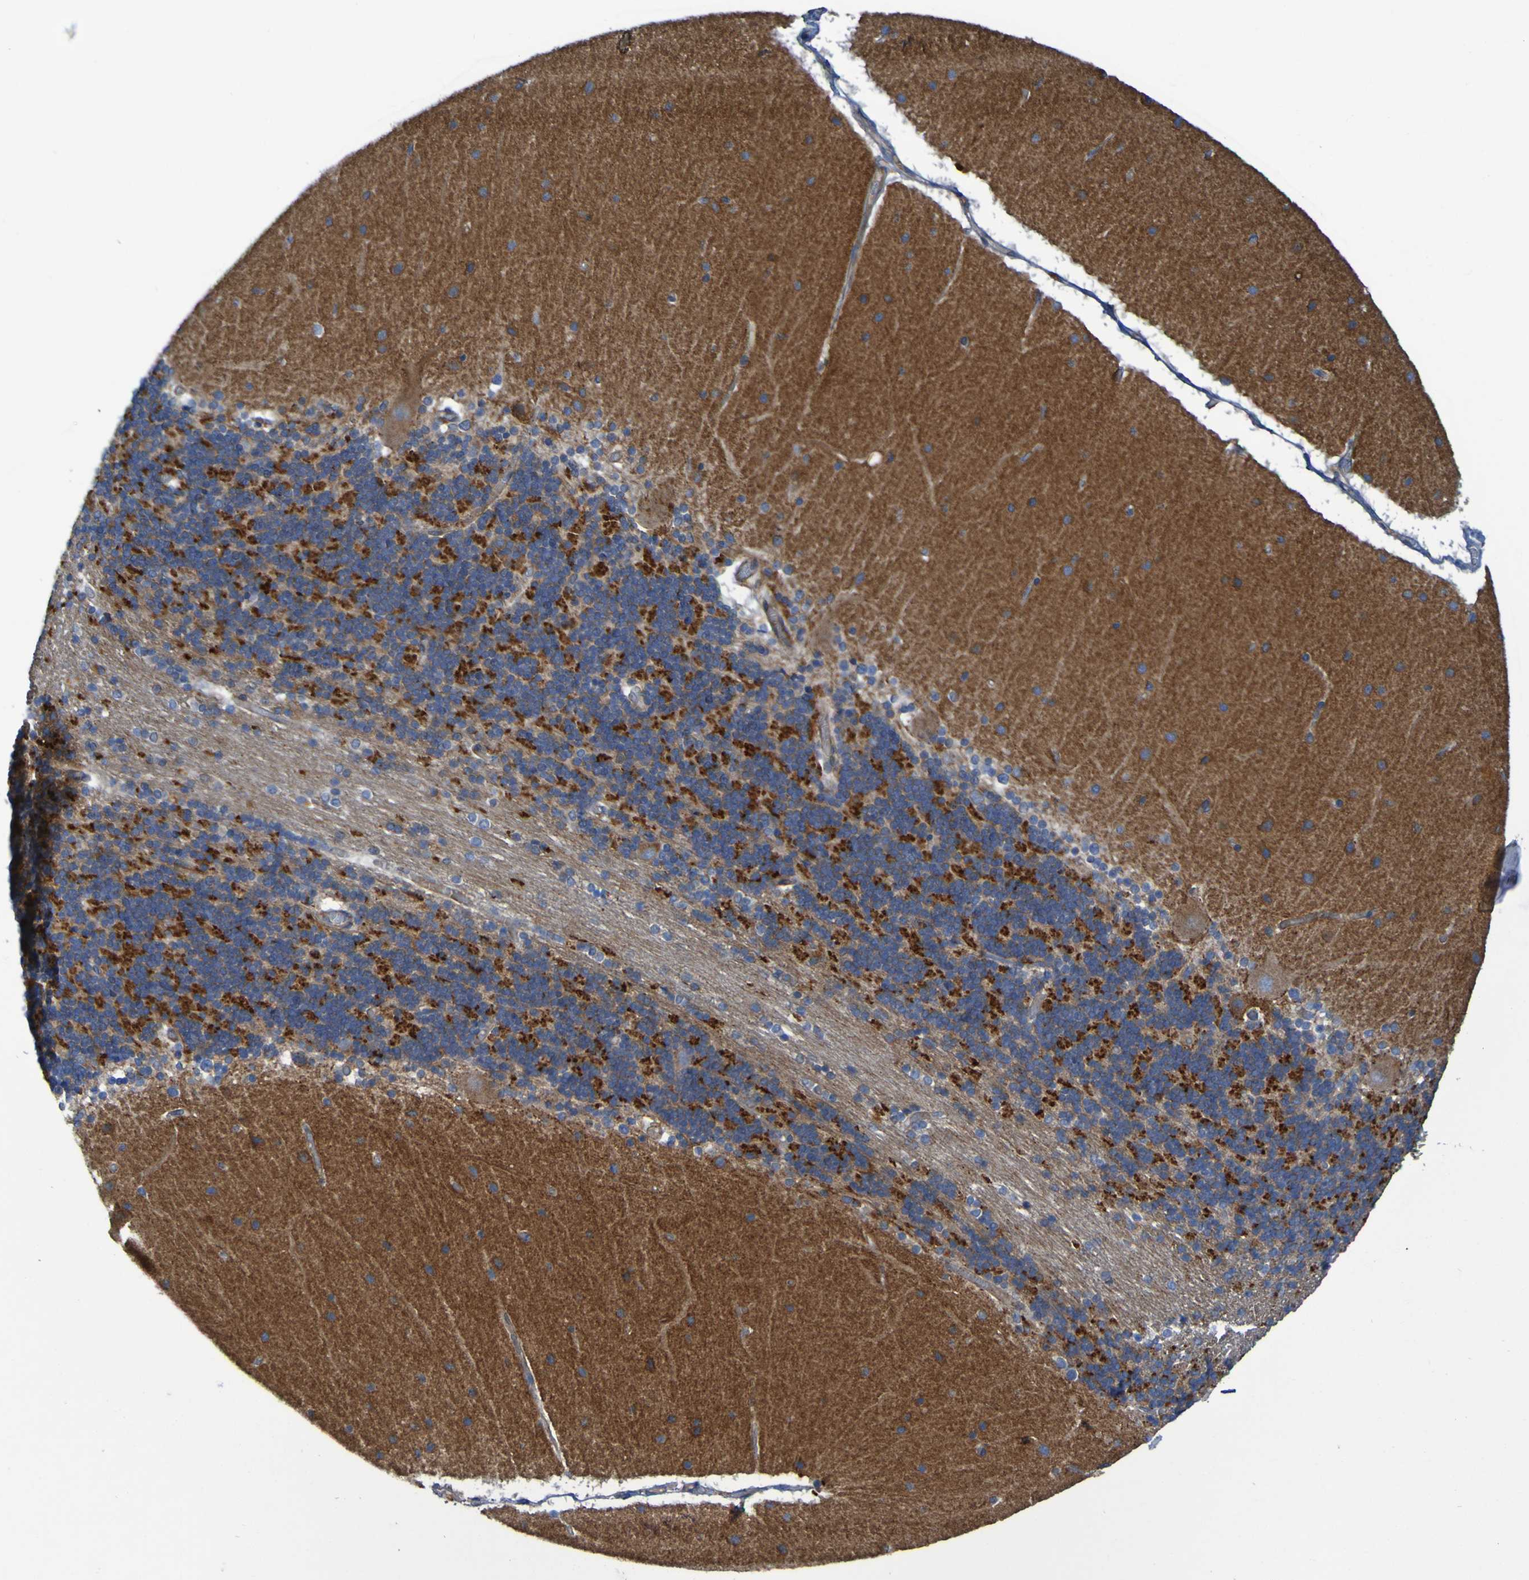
{"staining": {"intensity": "moderate", "quantity": "25%-75%", "location": "cytoplasmic/membranous"}, "tissue": "cerebellum", "cell_type": "Cells in granular layer", "image_type": "normal", "snomed": [{"axis": "morphology", "description": "Normal tissue, NOS"}, {"axis": "topography", "description": "Cerebellum"}], "caption": "IHC of unremarkable human cerebellum displays medium levels of moderate cytoplasmic/membranous staining in about 25%-75% of cells in granular layer.", "gene": "ARHGEF16", "patient": {"sex": "female", "age": 54}}